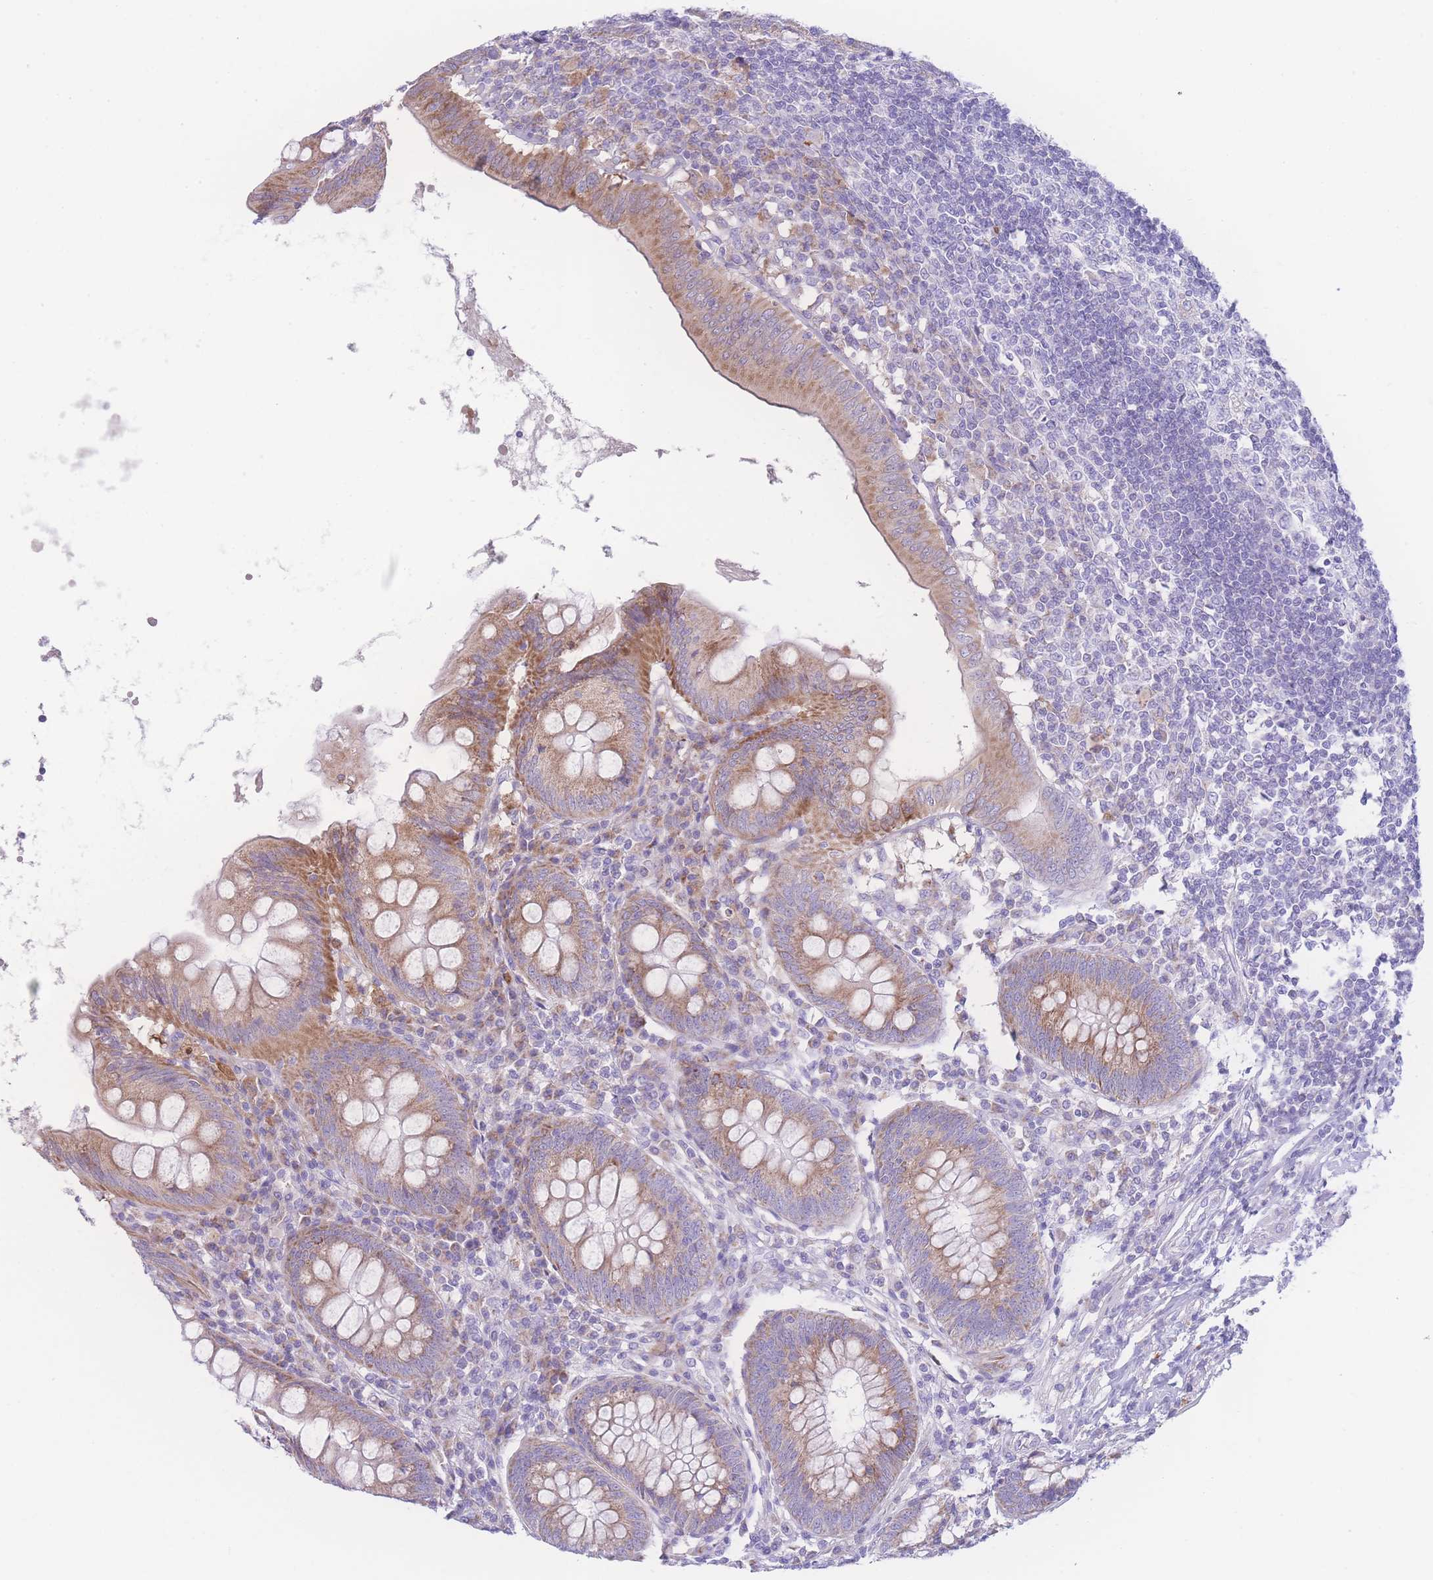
{"staining": {"intensity": "moderate", "quantity": ">75%", "location": "cytoplasmic/membranous"}, "tissue": "appendix", "cell_type": "Glandular cells", "image_type": "normal", "snomed": [{"axis": "morphology", "description": "Normal tissue, NOS"}, {"axis": "topography", "description": "Appendix"}], "caption": "The histopathology image exhibits staining of benign appendix, revealing moderate cytoplasmic/membranous protein positivity (brown color) within glandular cells.", "gene": "NBEAL1", "patient": {"sex": "female", "age": 54}}